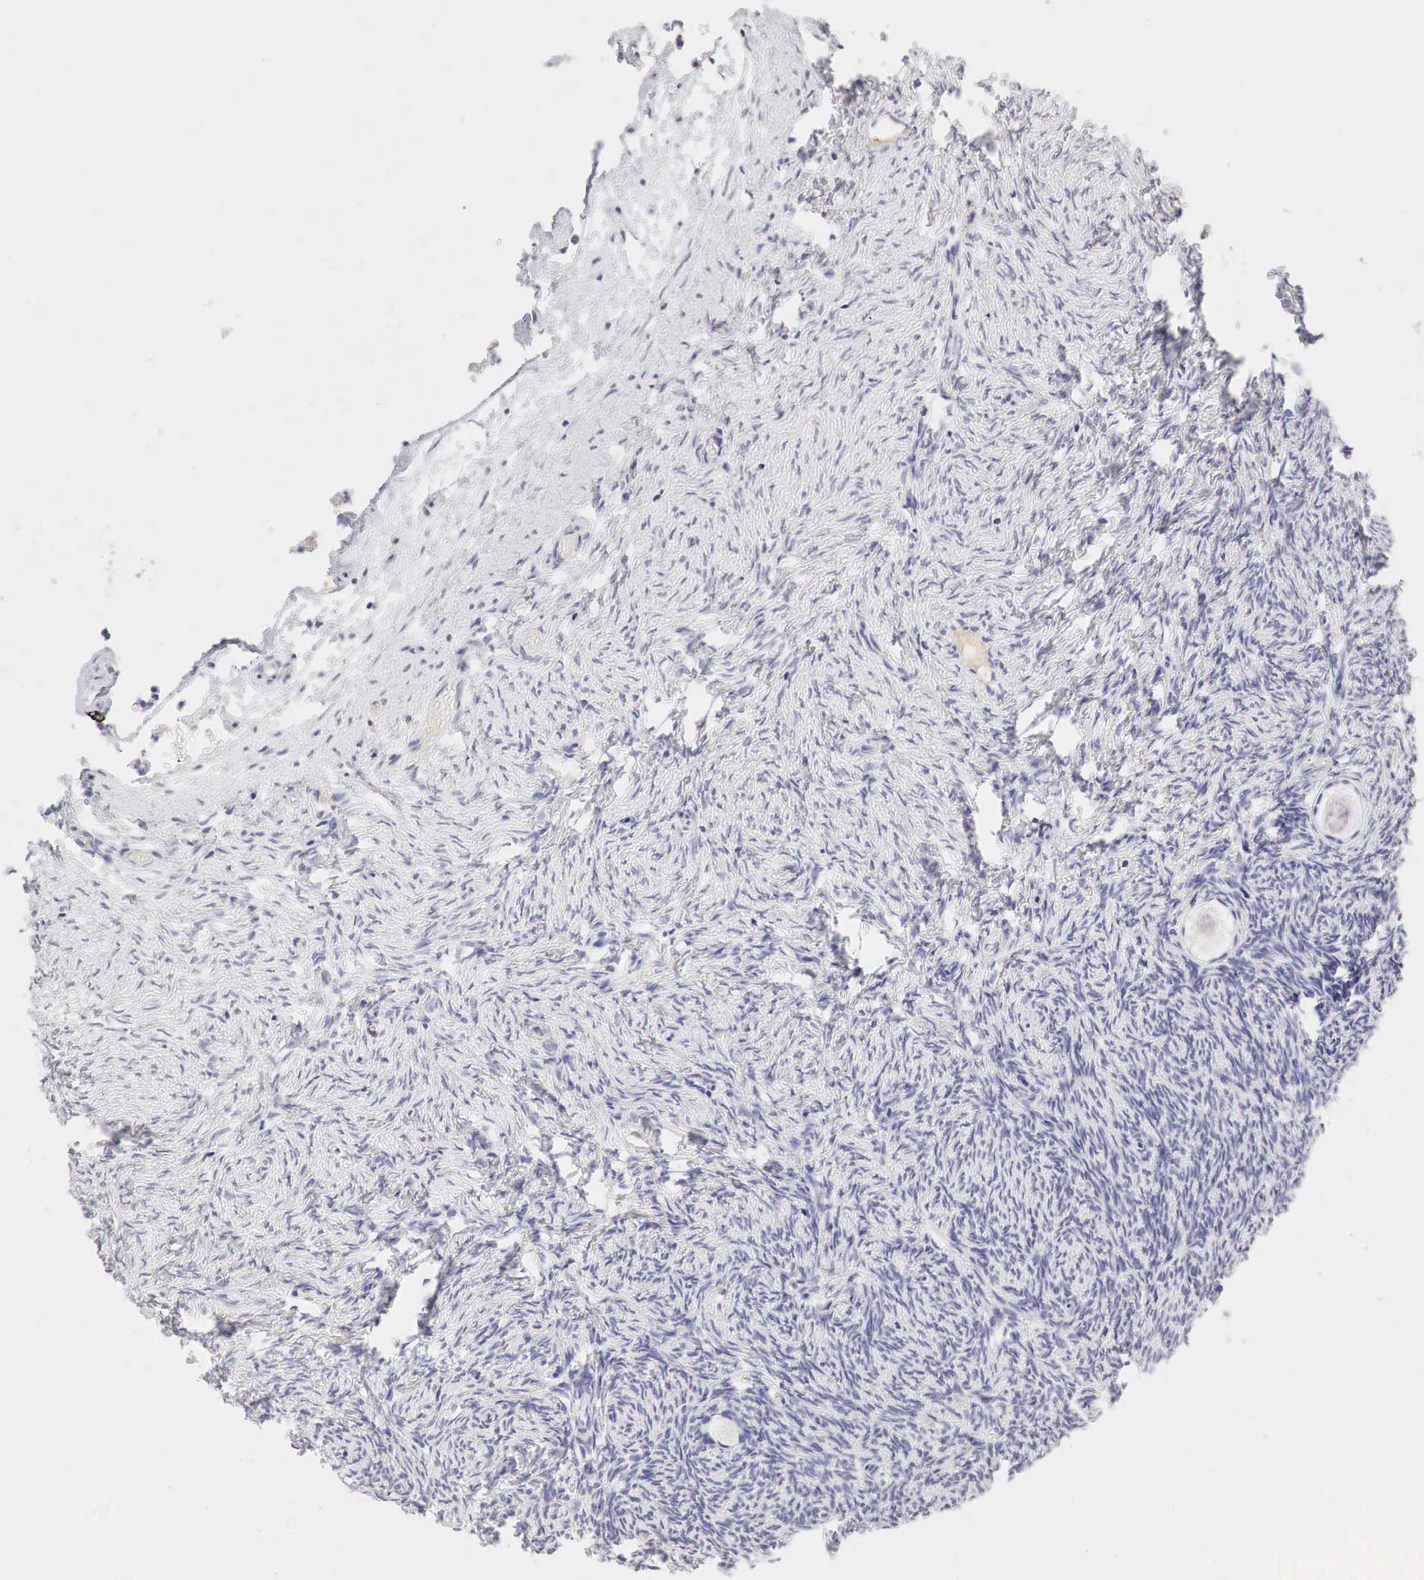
{"staining": {"intensity": "negative", "quantity": "none", "location": "none"}, "tissue": "ovary", "cell_type": "Follicle cells", "image_type": "normal", "snomed": [{"axis": "morphology", "description": "Normal tissue, NOS"}, {"axis": "topography", "description": "Ovary"}], "caption": "An IHC micrograph of normal ovary is shown. There is no staining in follicle cells of ovary. The staining was performed using DAB (3,3'-diaminobenzidine) to visualize the protein expression in brown, while the nuclei were stained in blue with hematoxylin (Magnification: 20x).", "gene": "OTC", "patient": {"sex": "female", "age": 32}}